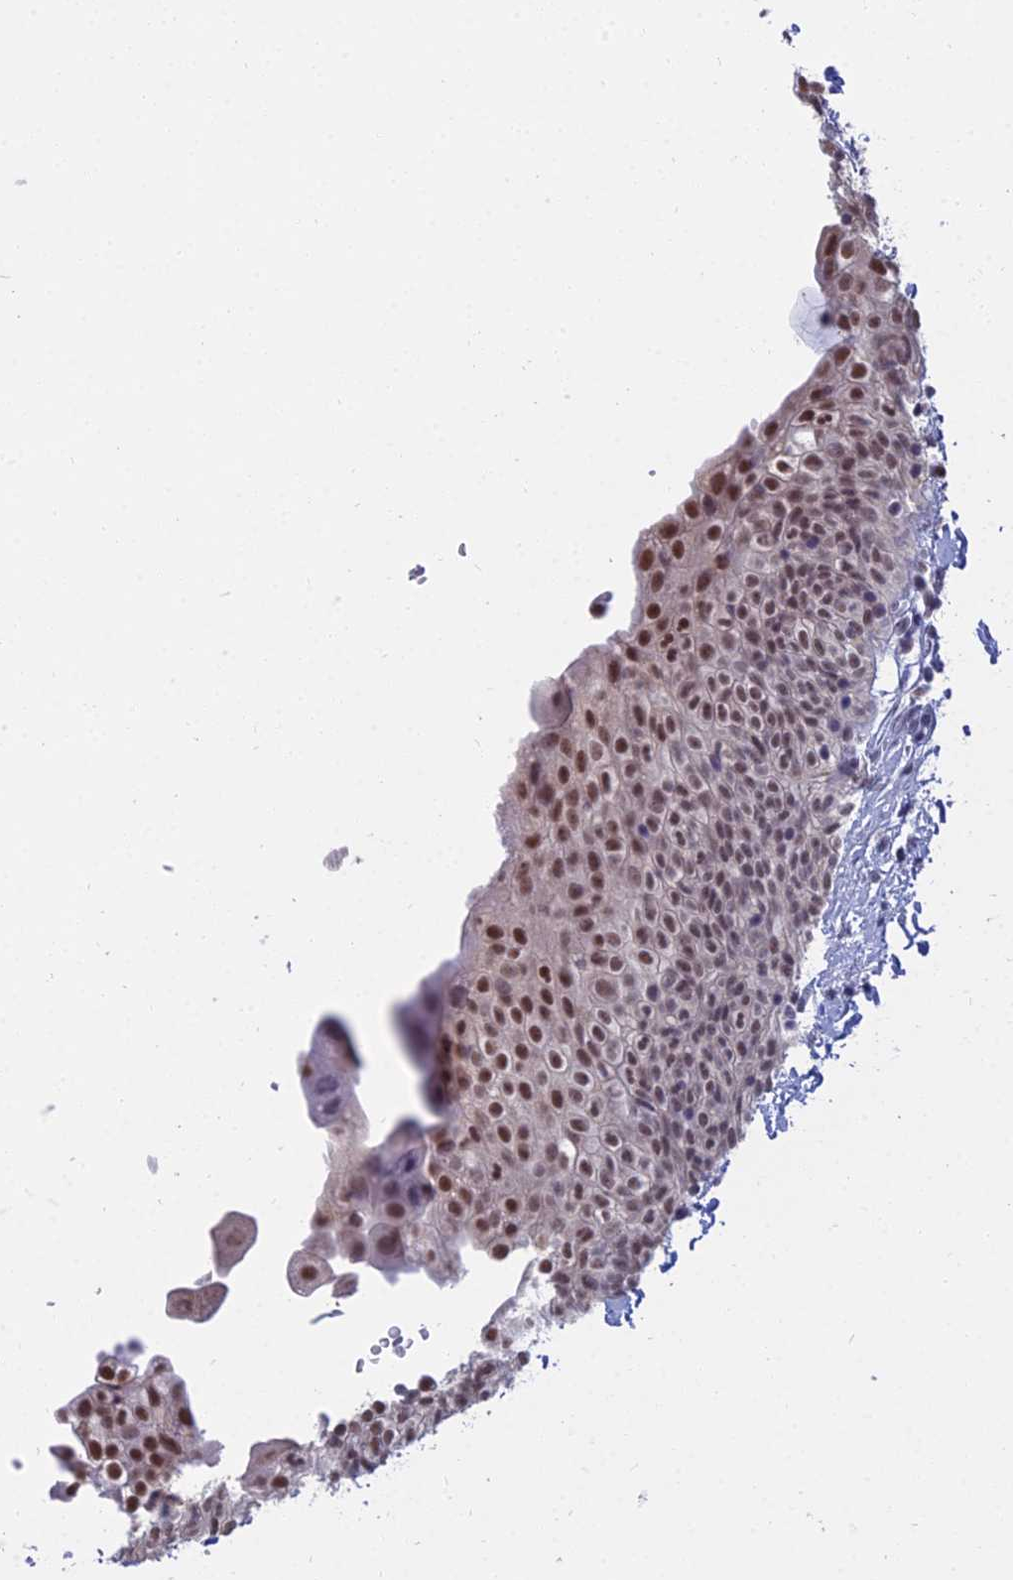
{"staining": {"intensity": "moderate", "quantity": ">75%", "location": "nuclear"}, "tissue": "urinary bladder", "cell_type": "Urothelial cells", "image_type": "normal", "snomed": [{"axis": "morphology", "description": "Normal tissue, NOS"}, {"axis": "topography", "description": "Urinary bladder"}], "caption": "Moderate nuclear protein staining is appreciated in about >75% of urothelial cells in urinary bladder. (DAB IHC, brown staining for protein, blue staining for nuclei).", "gene": "SRSF7", "patient": {"sex": "male", "age": 55}}